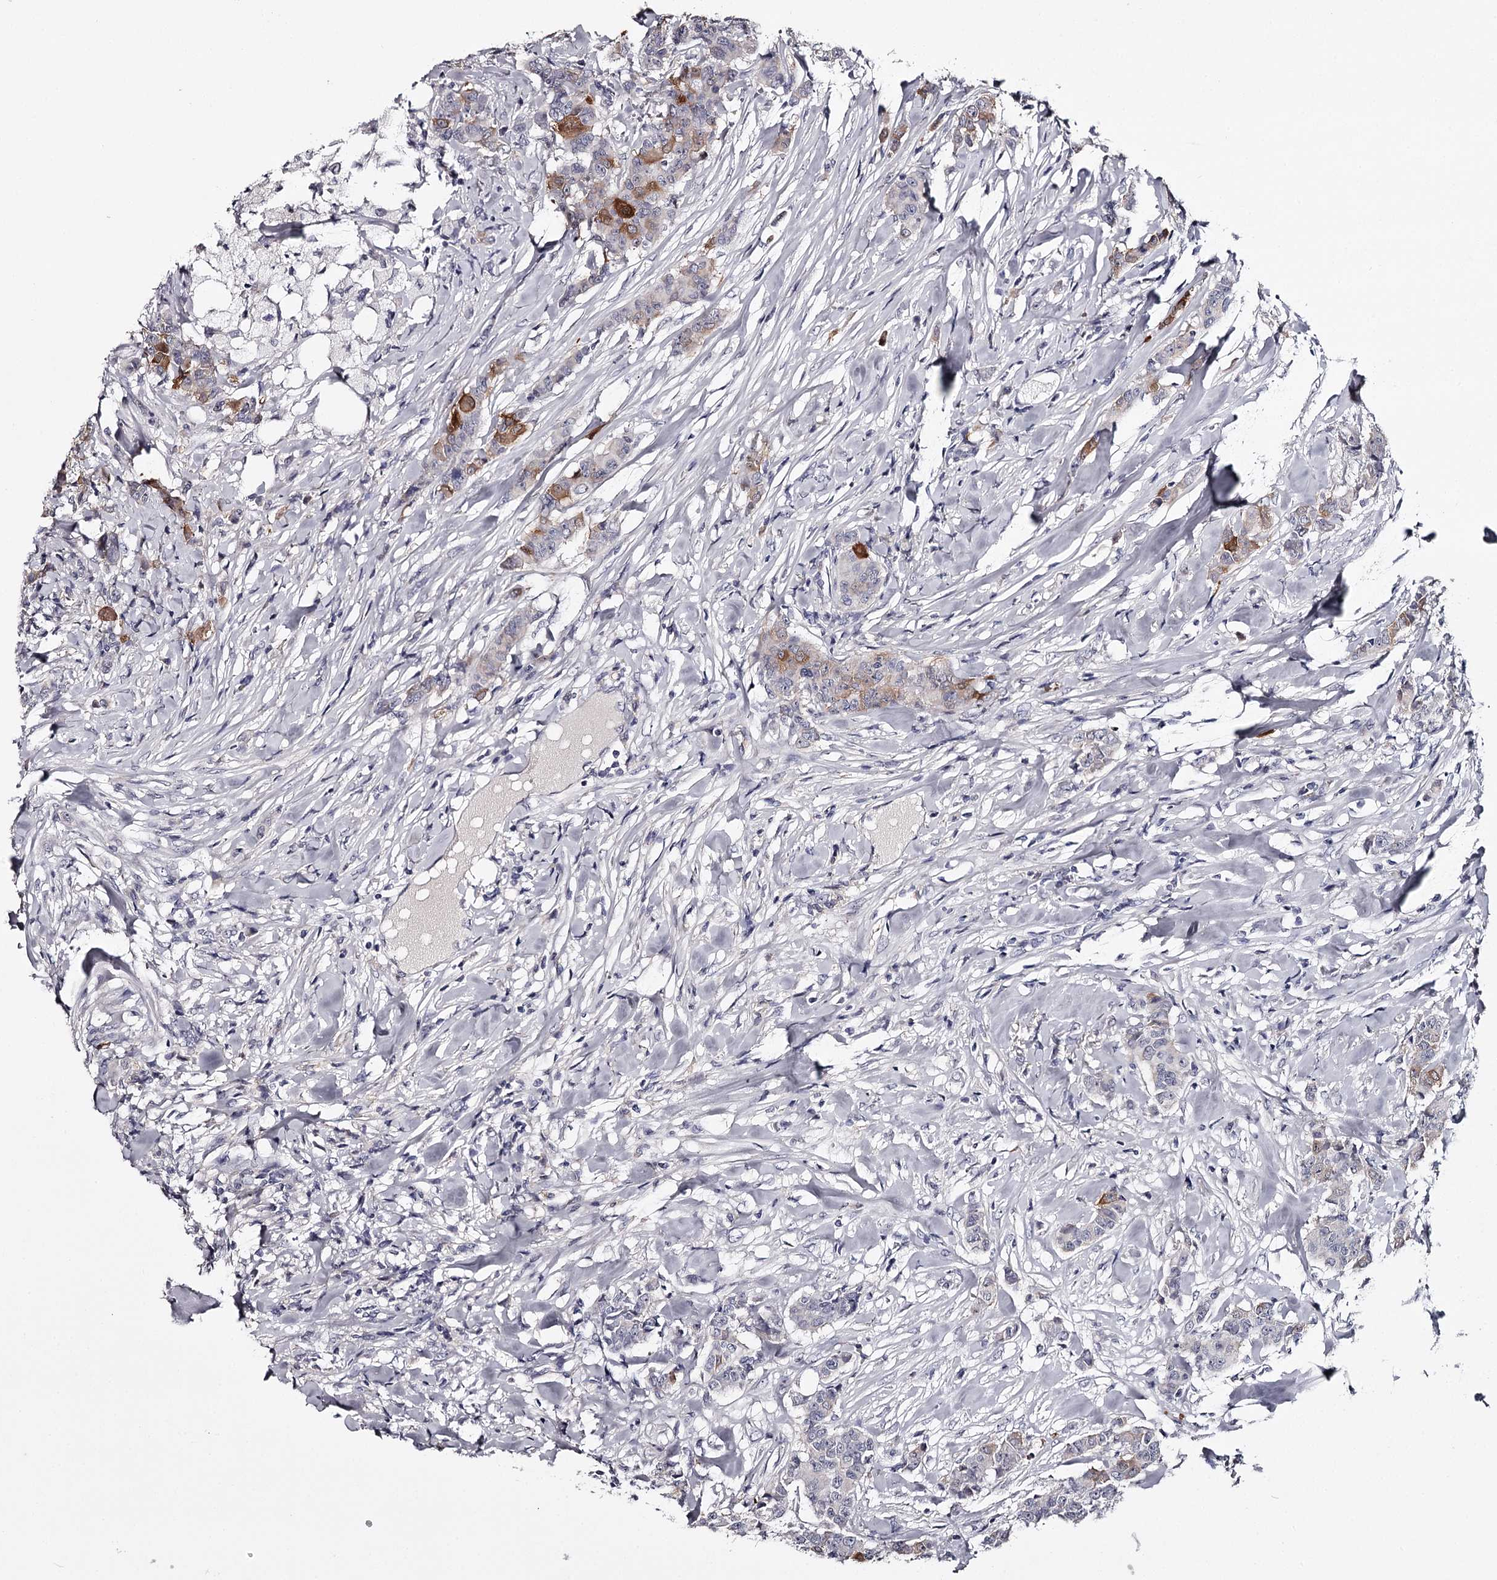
{"staining": {"intensity": "moderate", "quantity": "<25%", "location": "cytoplasmic/membranous"}, "tissue": "breast cancer", "cell_type": "Tumor cells", "image_type": "cancer", "snomed": [{"axis": "morphology", "description": "Duct carcinoma"}, {"axis": "topography", "description": "Breast"}], "caption": "IHC (DAB (3,3'-diaminobenzidine)) staining of human invasive ductal carcinoma (breast) reveals moderate cytoplasmic/membranous protein expression in about <25% of tumor cells.", "gene": "FDXACB1", "patient": {"sex": "female", "age": 40}}